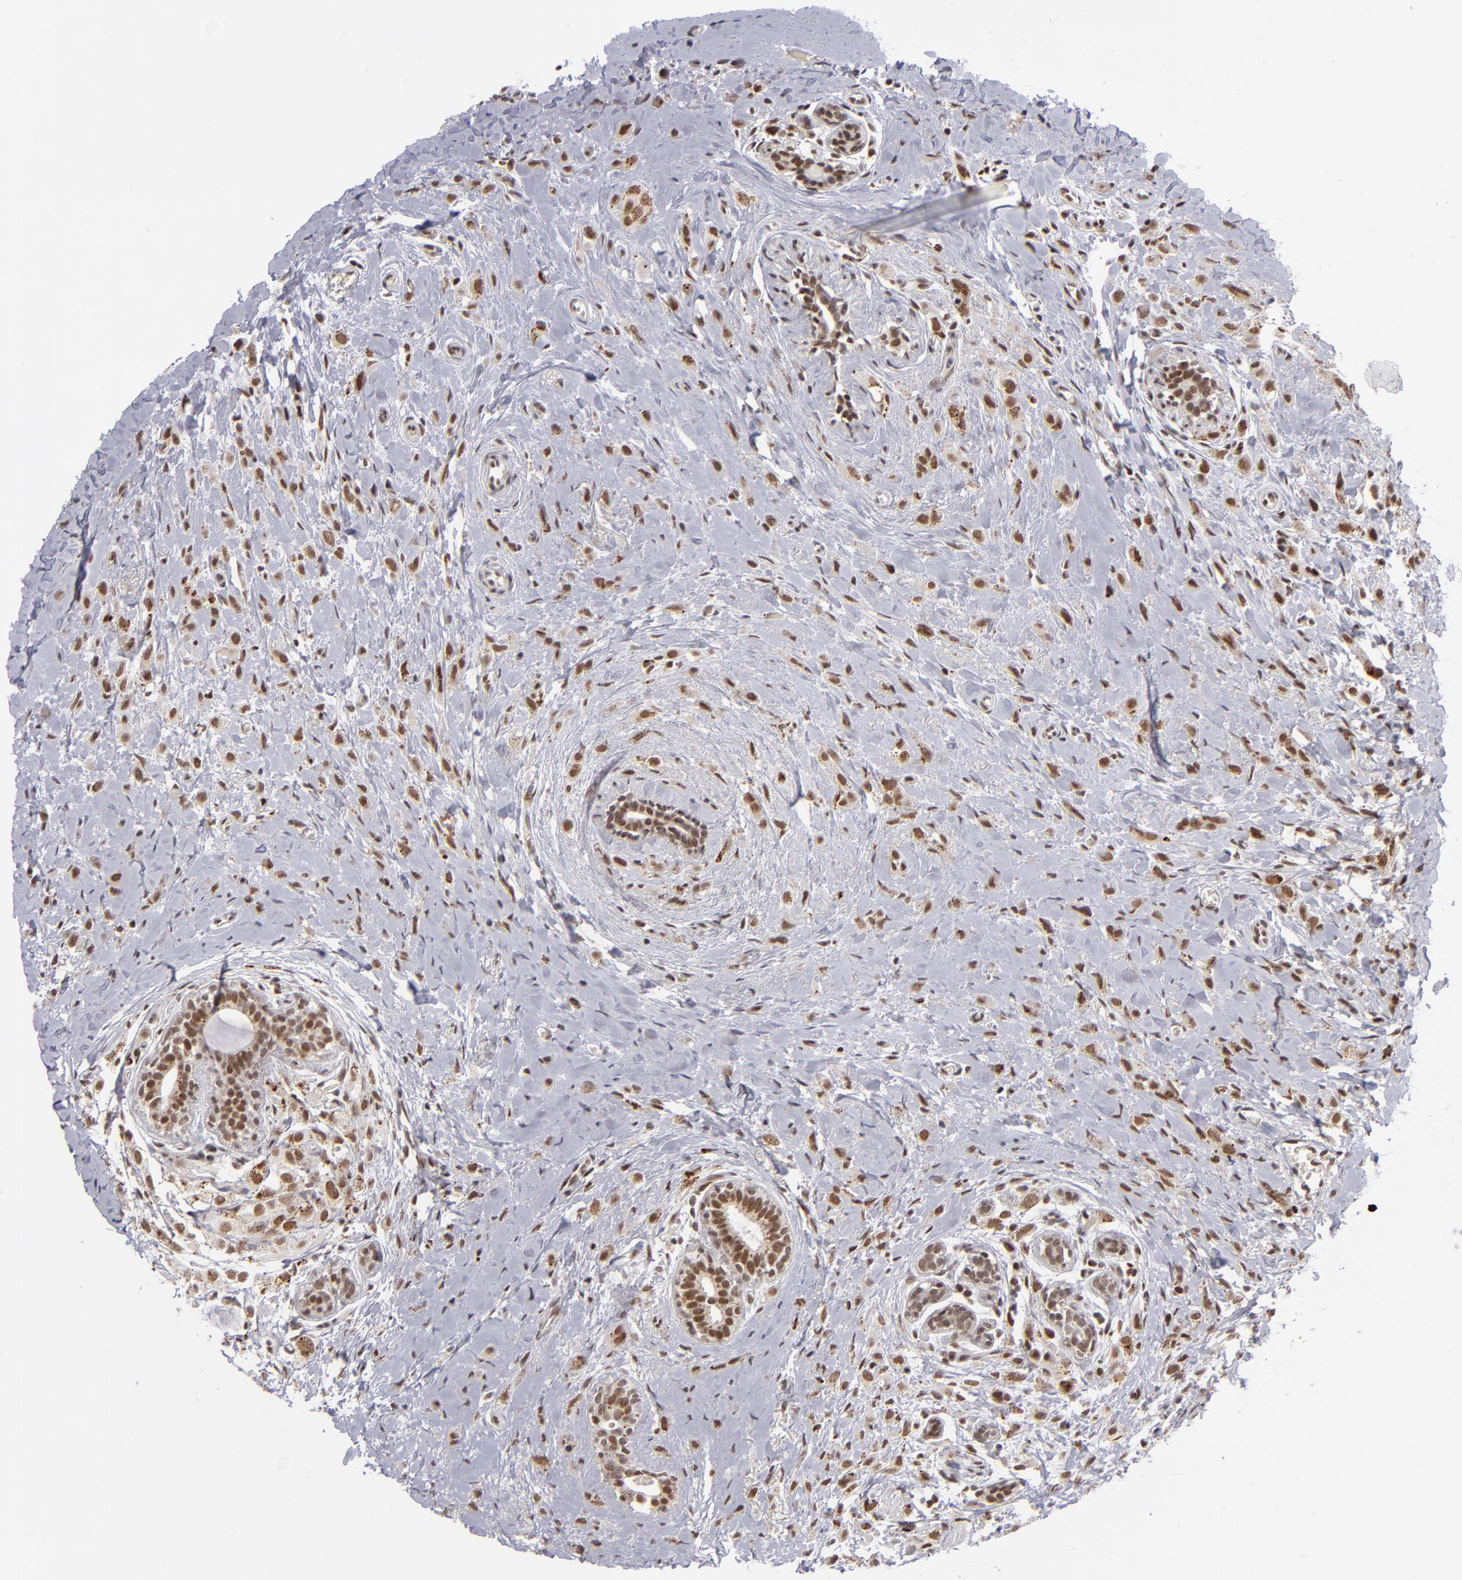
{"staining": {"intensity": "moderate", "quantity": ">75%", "location": "nuclear"}, "tissue": "breast cancer", "cell_type": "Tumor cells", "image_type": "cancer", "snomed": [{"axis": "morphology", "description": "Lobular carcinoma"}, {"axis": "topography", "description": "Breast"}], "caption": "A medium amount of moderate nuclear staining is appreciated in about >75% of tumor cells in breast cancer (lobular carcinoma) tissue.", "gene": "MLLT3", "patient": {"sex": "female", "age": 57}}